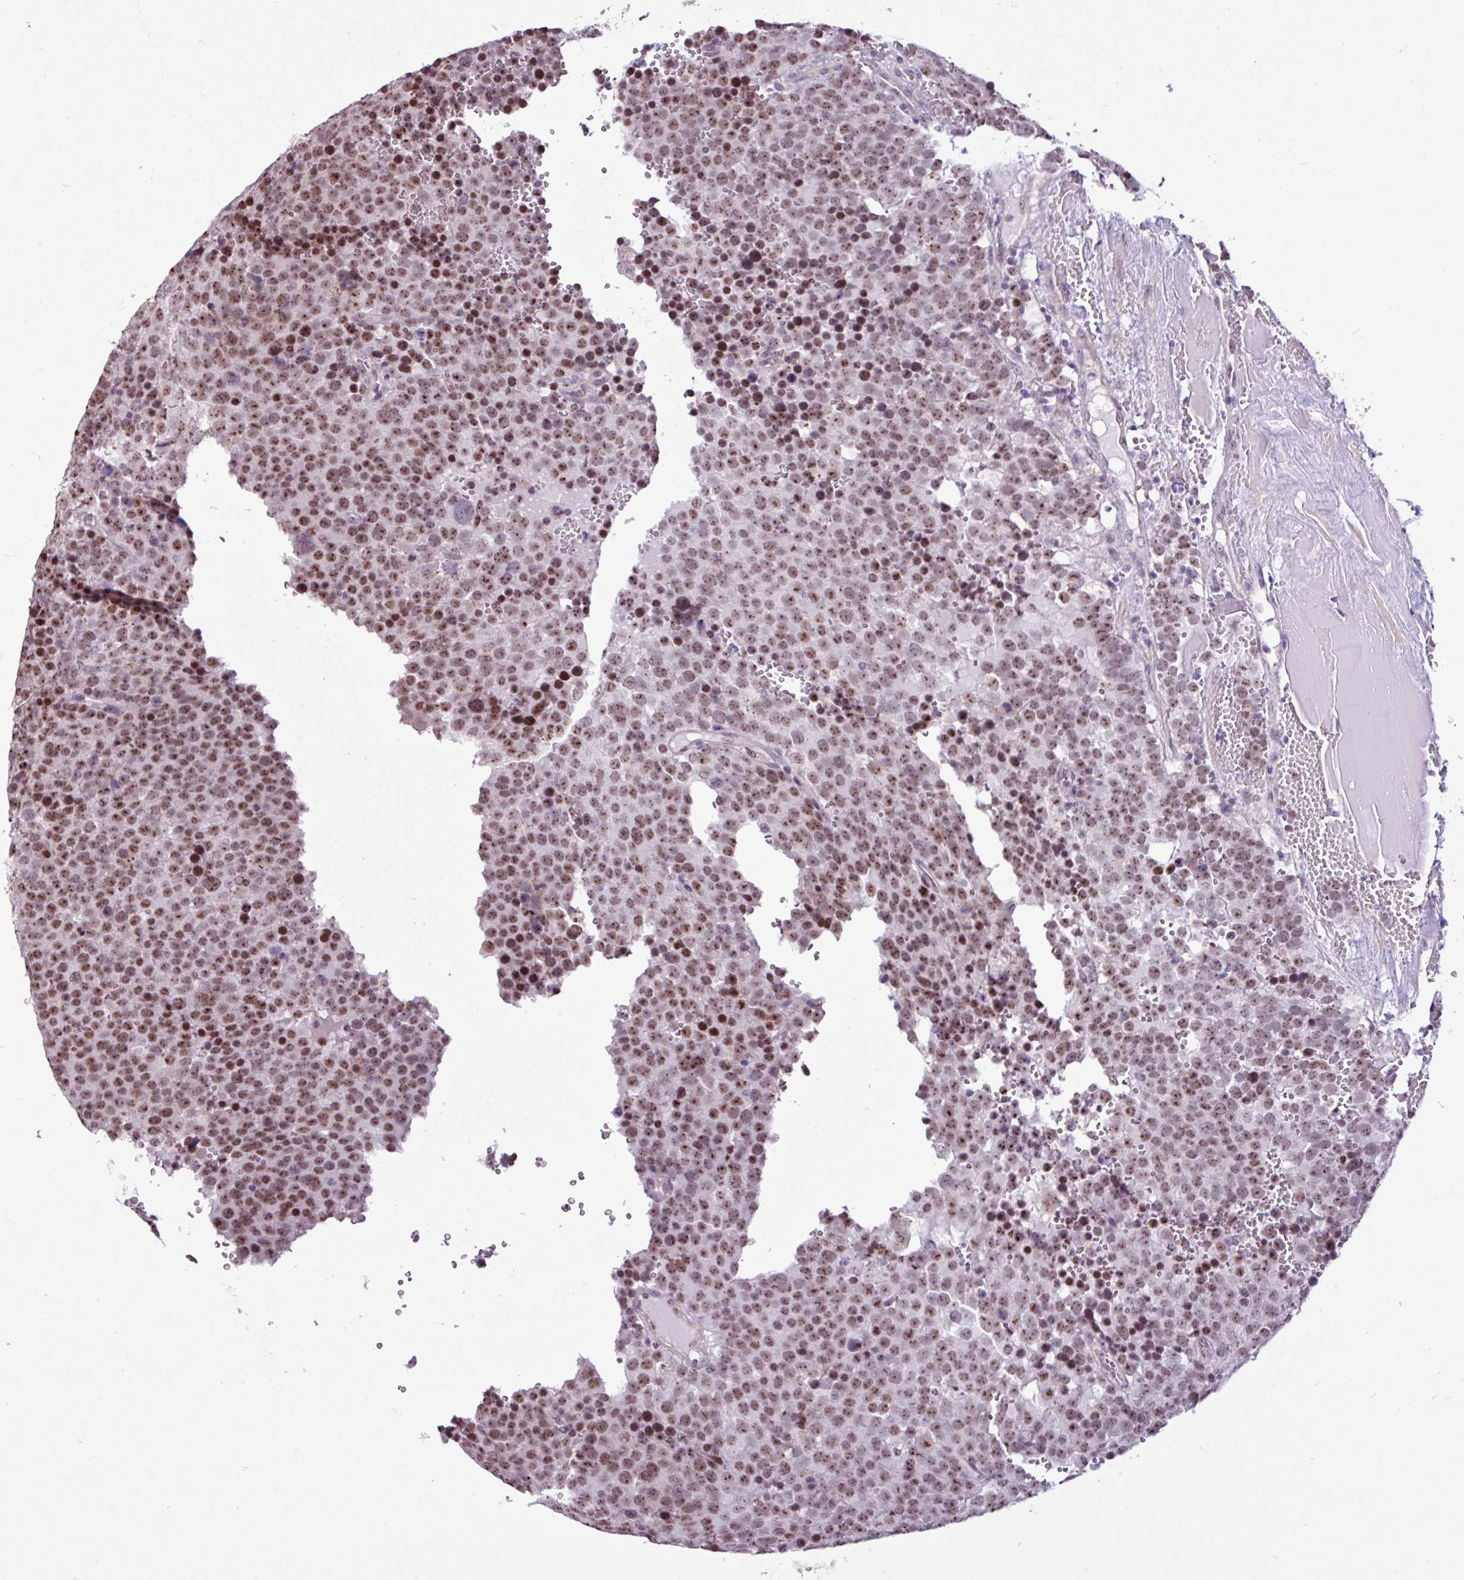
{"staining": {"intensity": "moderate", "quantity": ">75%", "location": "nuclear"}, "tissue": "testis cancer", "cell_type": "Tumor cells", "image_type": "cancer", "snomed": [{"axis": "morphology", "description": "Seminoma, NOS"}, {"axis": "topography", "description": "Testis"}], "caption": "There is medium levels of moderate nuclear expression in tumor cells of testis cancer (seminoma), as demonstrated by immunohistochemical staining (brown color).", "gene": "UTP18", "patient": {"sex": "male", "age": 71}}